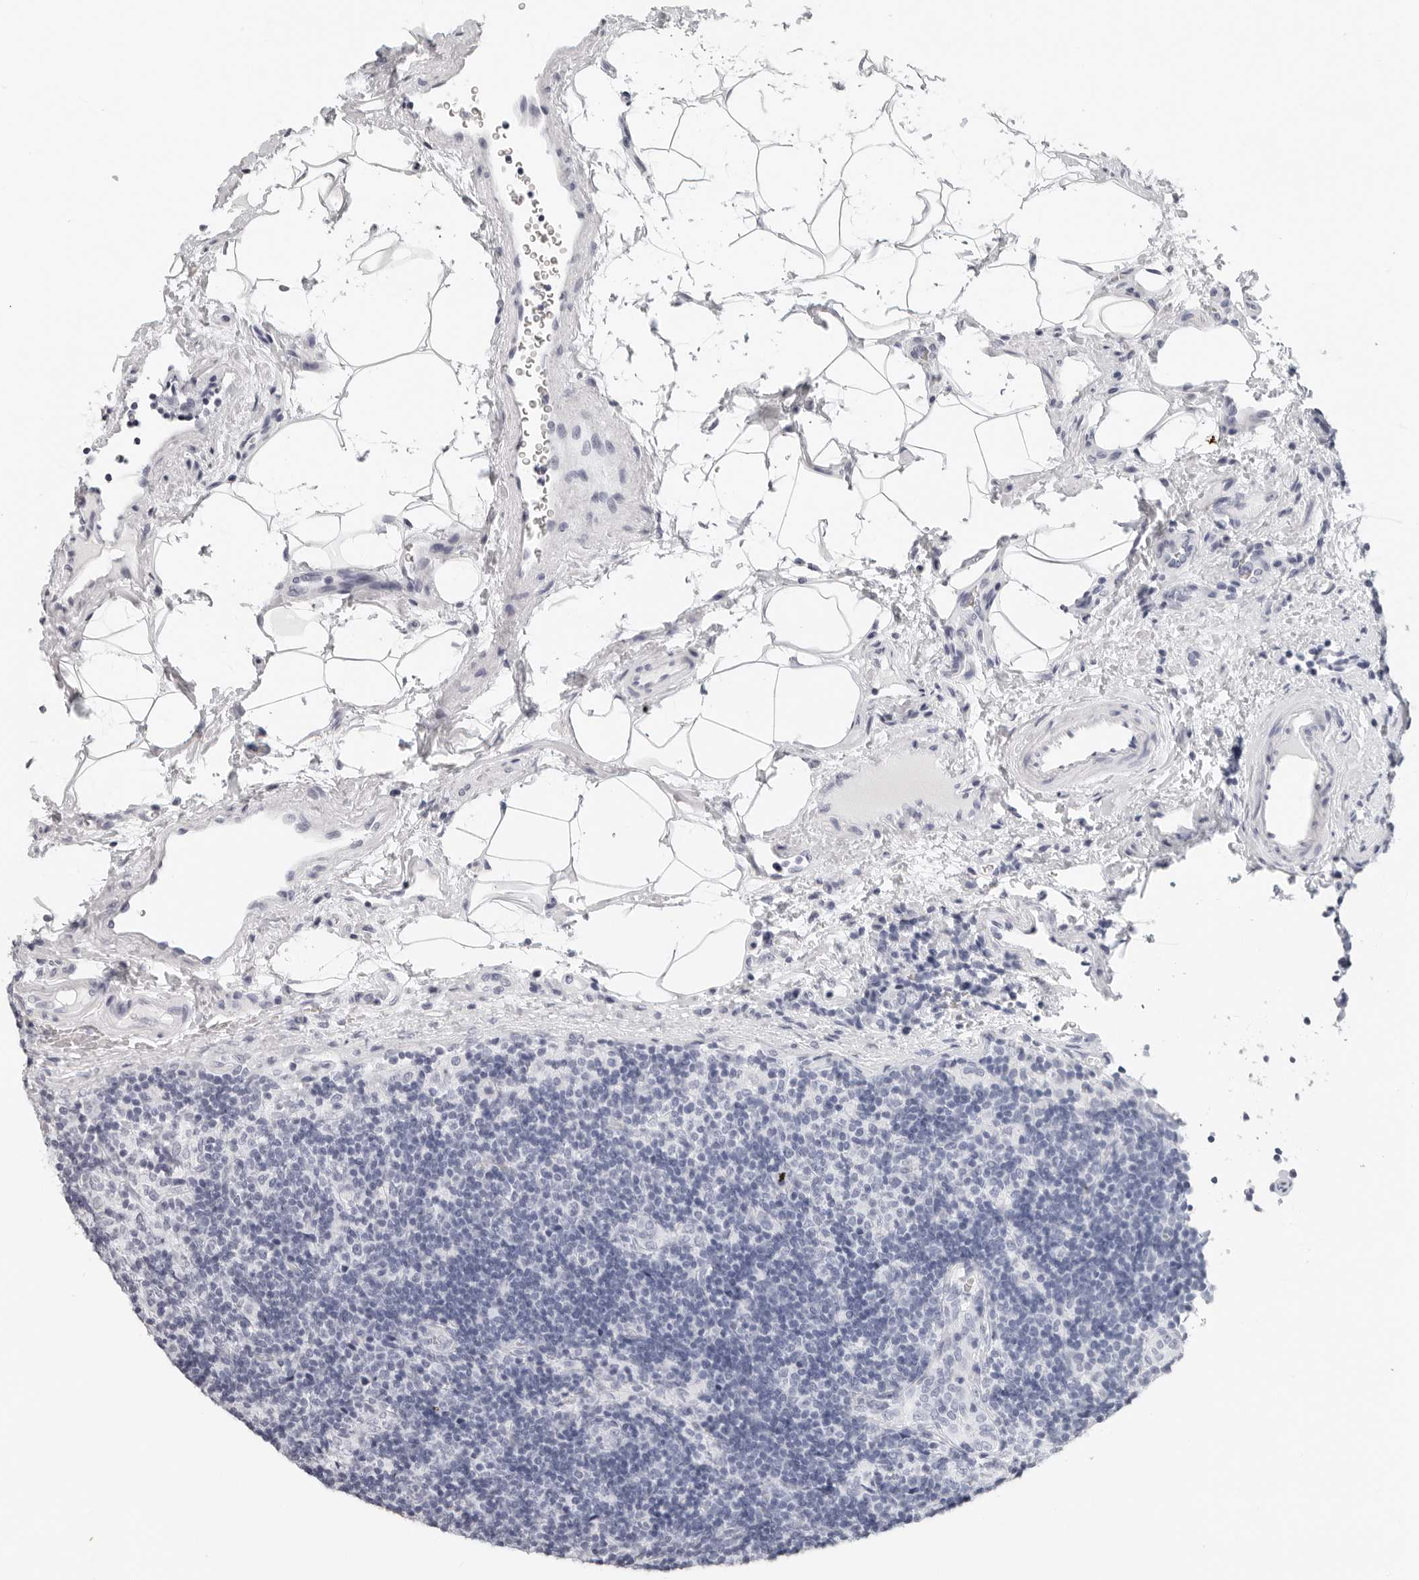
{"staining": {"intensity": "negative", "quantity": "none", "location": "none"}, "tissue": "lymph node", "cell_type": "Germinal center cells", "image_type": "normal", "snomed": [{"axis": "morphology", "description": "Normal tissue, NOS"}, {"axis": "topography", "description": "Lymph node"}], "caption": "Histopathology image shows no significant protein positivity in germinal center cells of normal lymph node.", "gene": "CST1", "patient": {"sex": "female", "age": 22}}